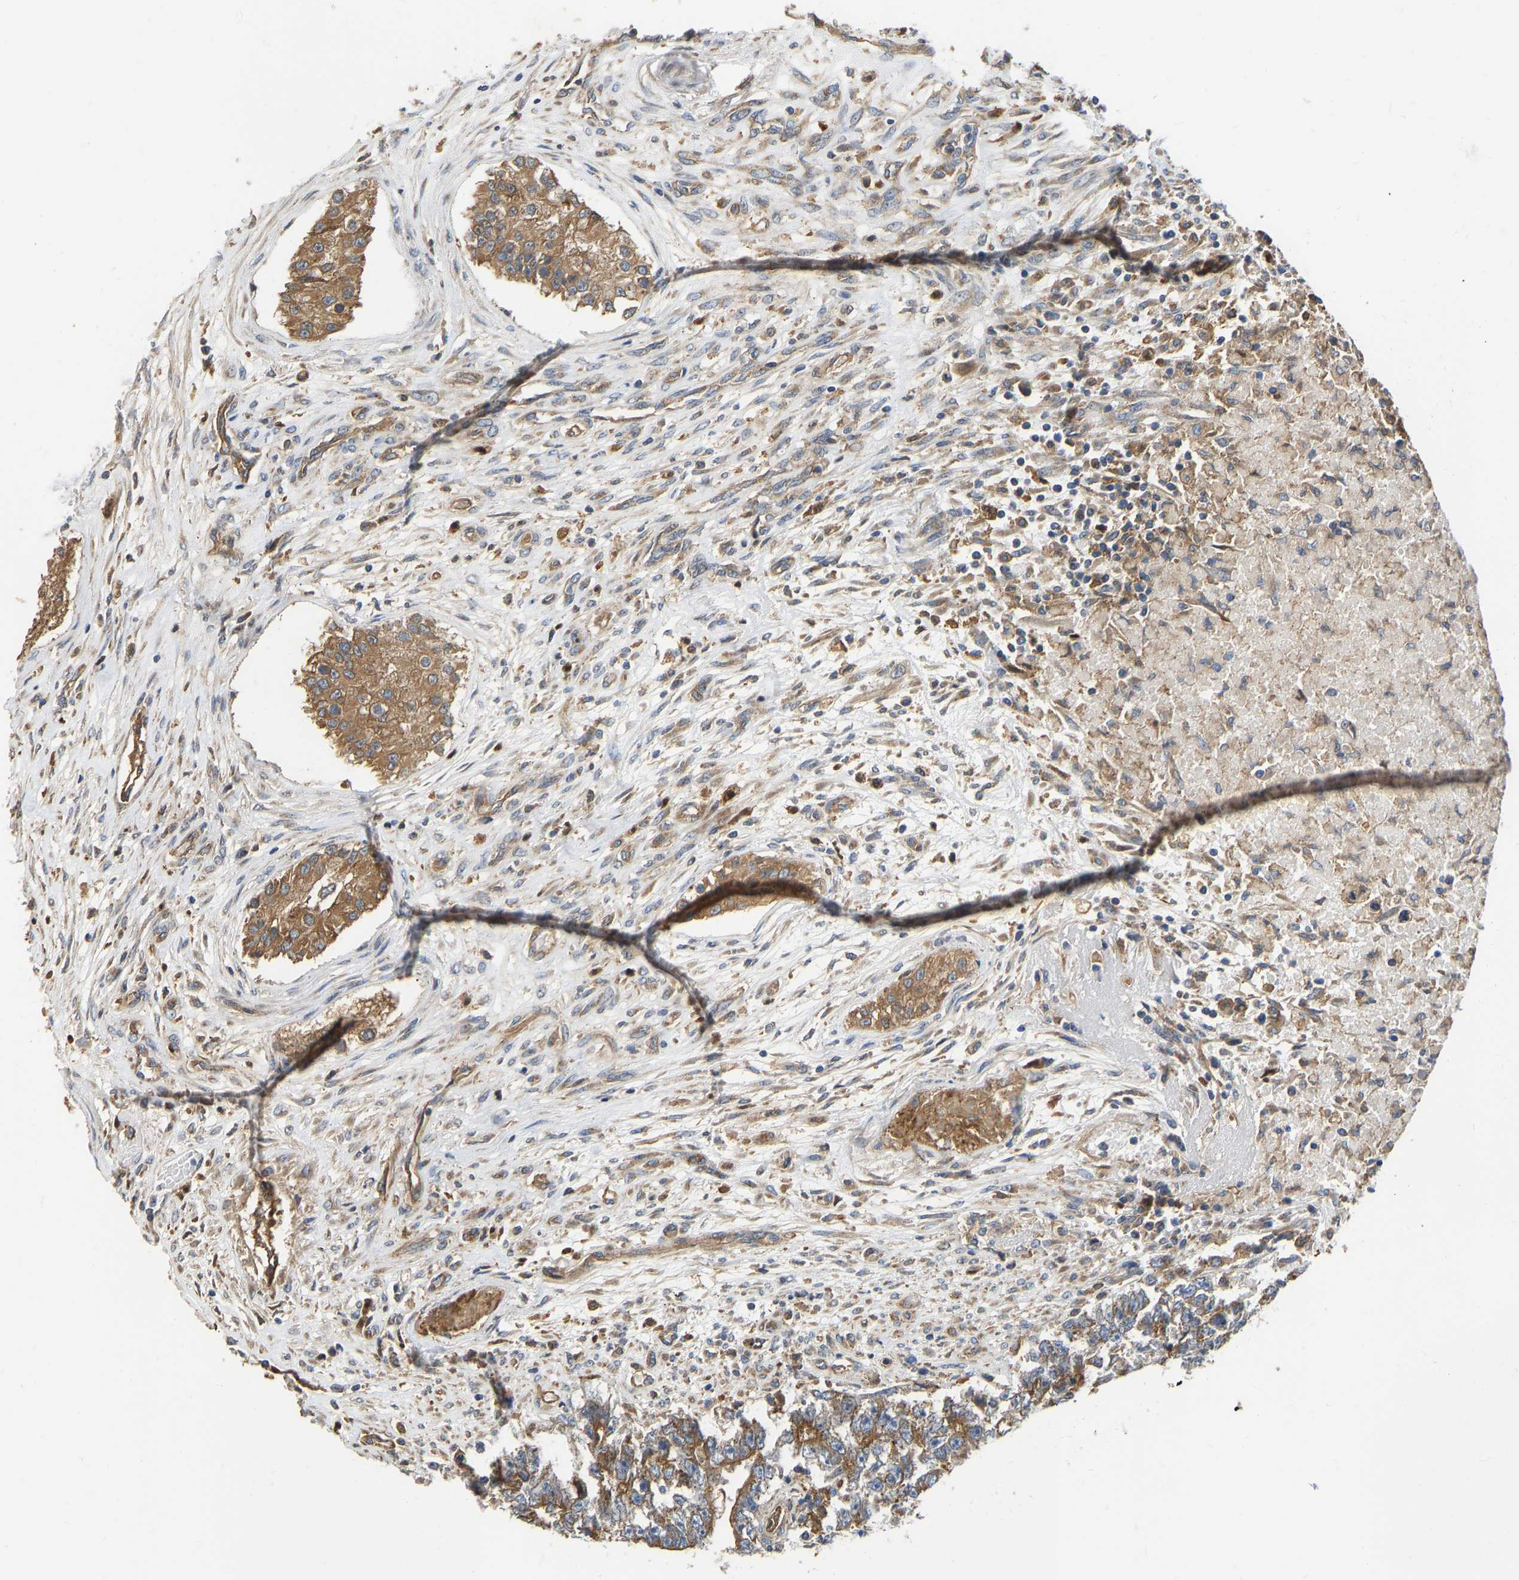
{"staining": {"intensity": "moderate", "quantity": ">75%", "location": "cytoplasmic/membranous"}, "tissue": "testis cancer", "cell_type": "Tumor cells", "image_type": "cancer", "snomed": [{"axis": "morphology", "description": "Carcinoma, Embryonal, NOS"}, {"axis": "topography", "description": "Testis"}], "caption": "Embryonal carcinoma (testis) tissue reveals moderate cytoplasmic/membranous expression in about >75% of tumor cells (Brightfield microscopy of DAB IHC at high magnification).", "gene": "FLNB", "patient": {"sex": "male", "age": 25}}